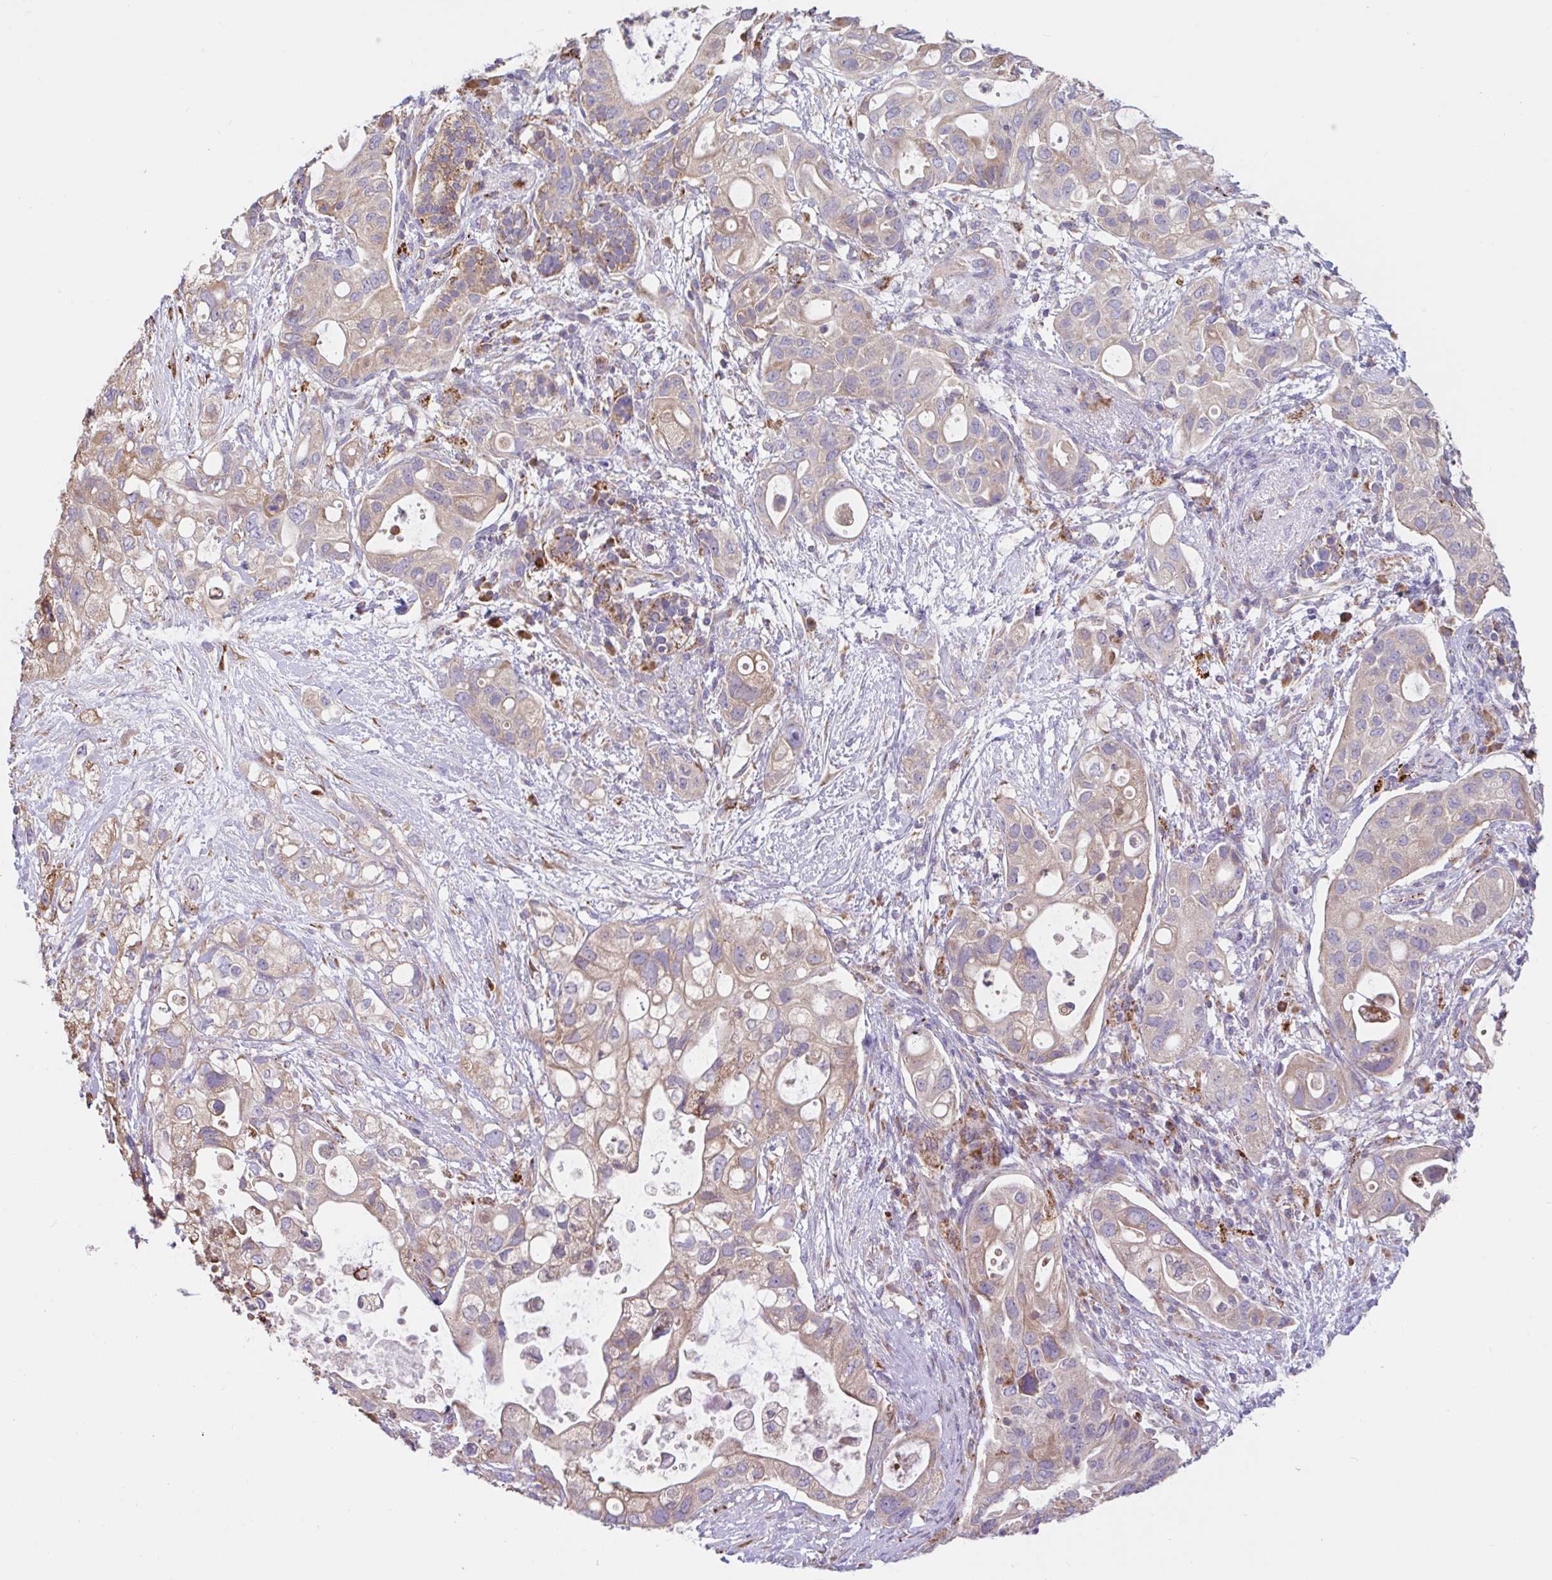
{"staining": {"intensity": "weak", "quantity": ">75%", "location": "cytoplasmic/membranous"}, "tissue": "pancreatic cancer", "cell_type": "Tumor cells", "image_type": "cancer", "snomed": [{"axis": "morphology", "description": "Adenocarcinoma, NOS"}, {"axis": "topography", "description": "Pancreas"}], "caption": "Protein staining of pancreatic cancer tissue shows weak cytoplasmic/membranous staining in approximately >75% of tumor cells.", "gene": "RALBP1", "patient": {"sex": "female", "age": 72}}